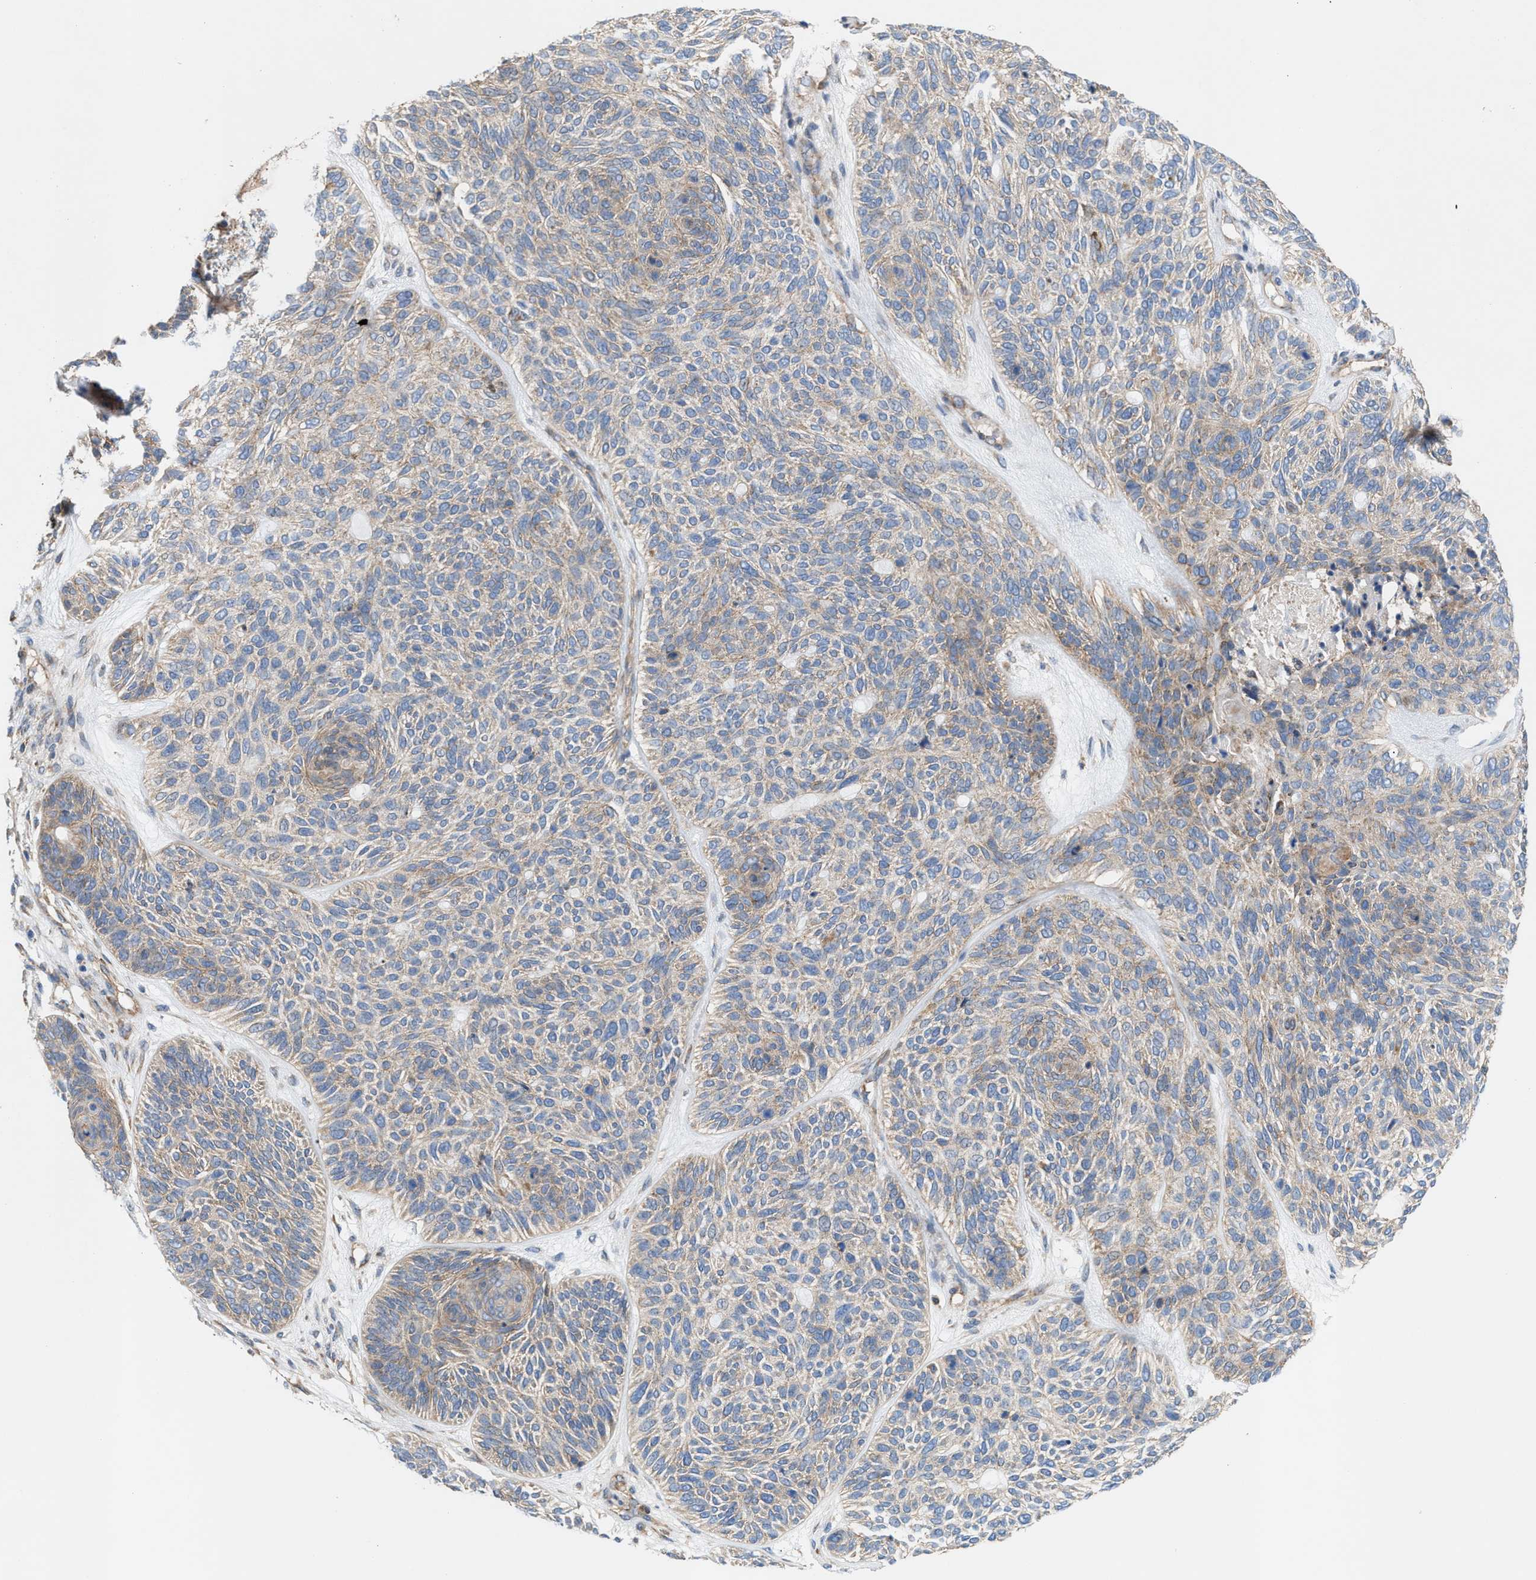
{"staining": {"intensity": "moderate", "quantity": "<25%", "location": "cytoplasmic/membranous"}, "tissue": "skin cancer", "cell_type": "Tumor cells", "image_type": "cancer", "snomed": [{"axis": "morphology", "description": "Basal cell carcinoma"}, {"axis": "topography", "description": "Skin"}], "caption": "DAB immunohistochemical staining of skin cancer shows moderate cytoplasmic/membranous protein staining in approximately <25% of tumor cells. (DAB = brown stain, brightfield microscopy at high magnification).", "gene": "OXSM", "patient": {"sex": "male", "age": 55}}